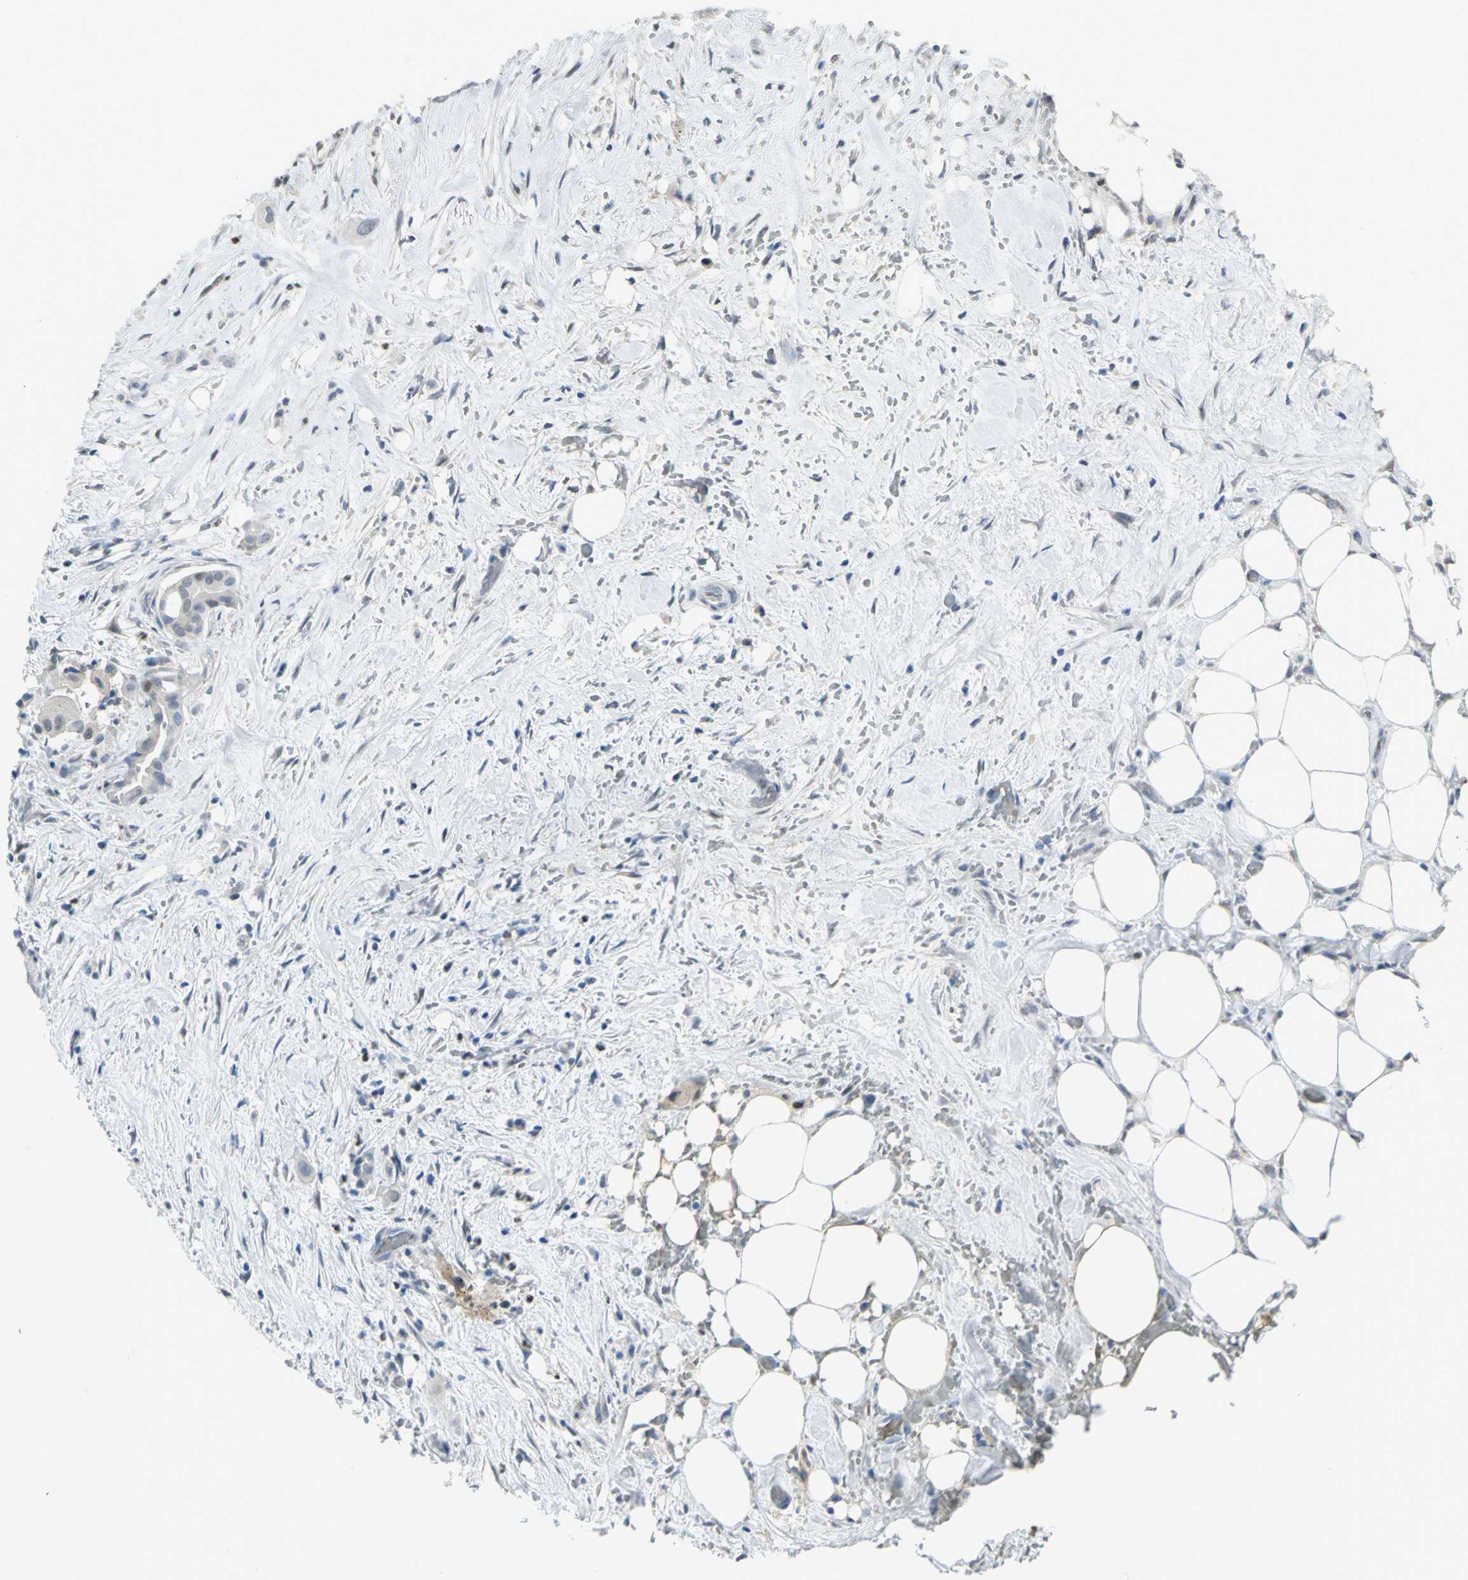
{"staining": {"intensity": "negative", "quantity": "none", "location": "none"}, "tissue": "liver cancer", "cell_type": "Tumor cells", "image_type": "cancer", "snomed": [{"axis": "morphology", "description": "Cholangiocarcinoma"}, {"axis": "topography", "description": "Liver"}], "caption": "IHC of human cholangiocarcinoma (liver) exhibits no staining in tumor cells. The staining is performed using DAB (3,3'-diaminobenzidine) brown chromogen with nuclei counter-stained in using hematoxylin.", "gene": "BCL6", "patient": {"sex": "female", "age": 68}}